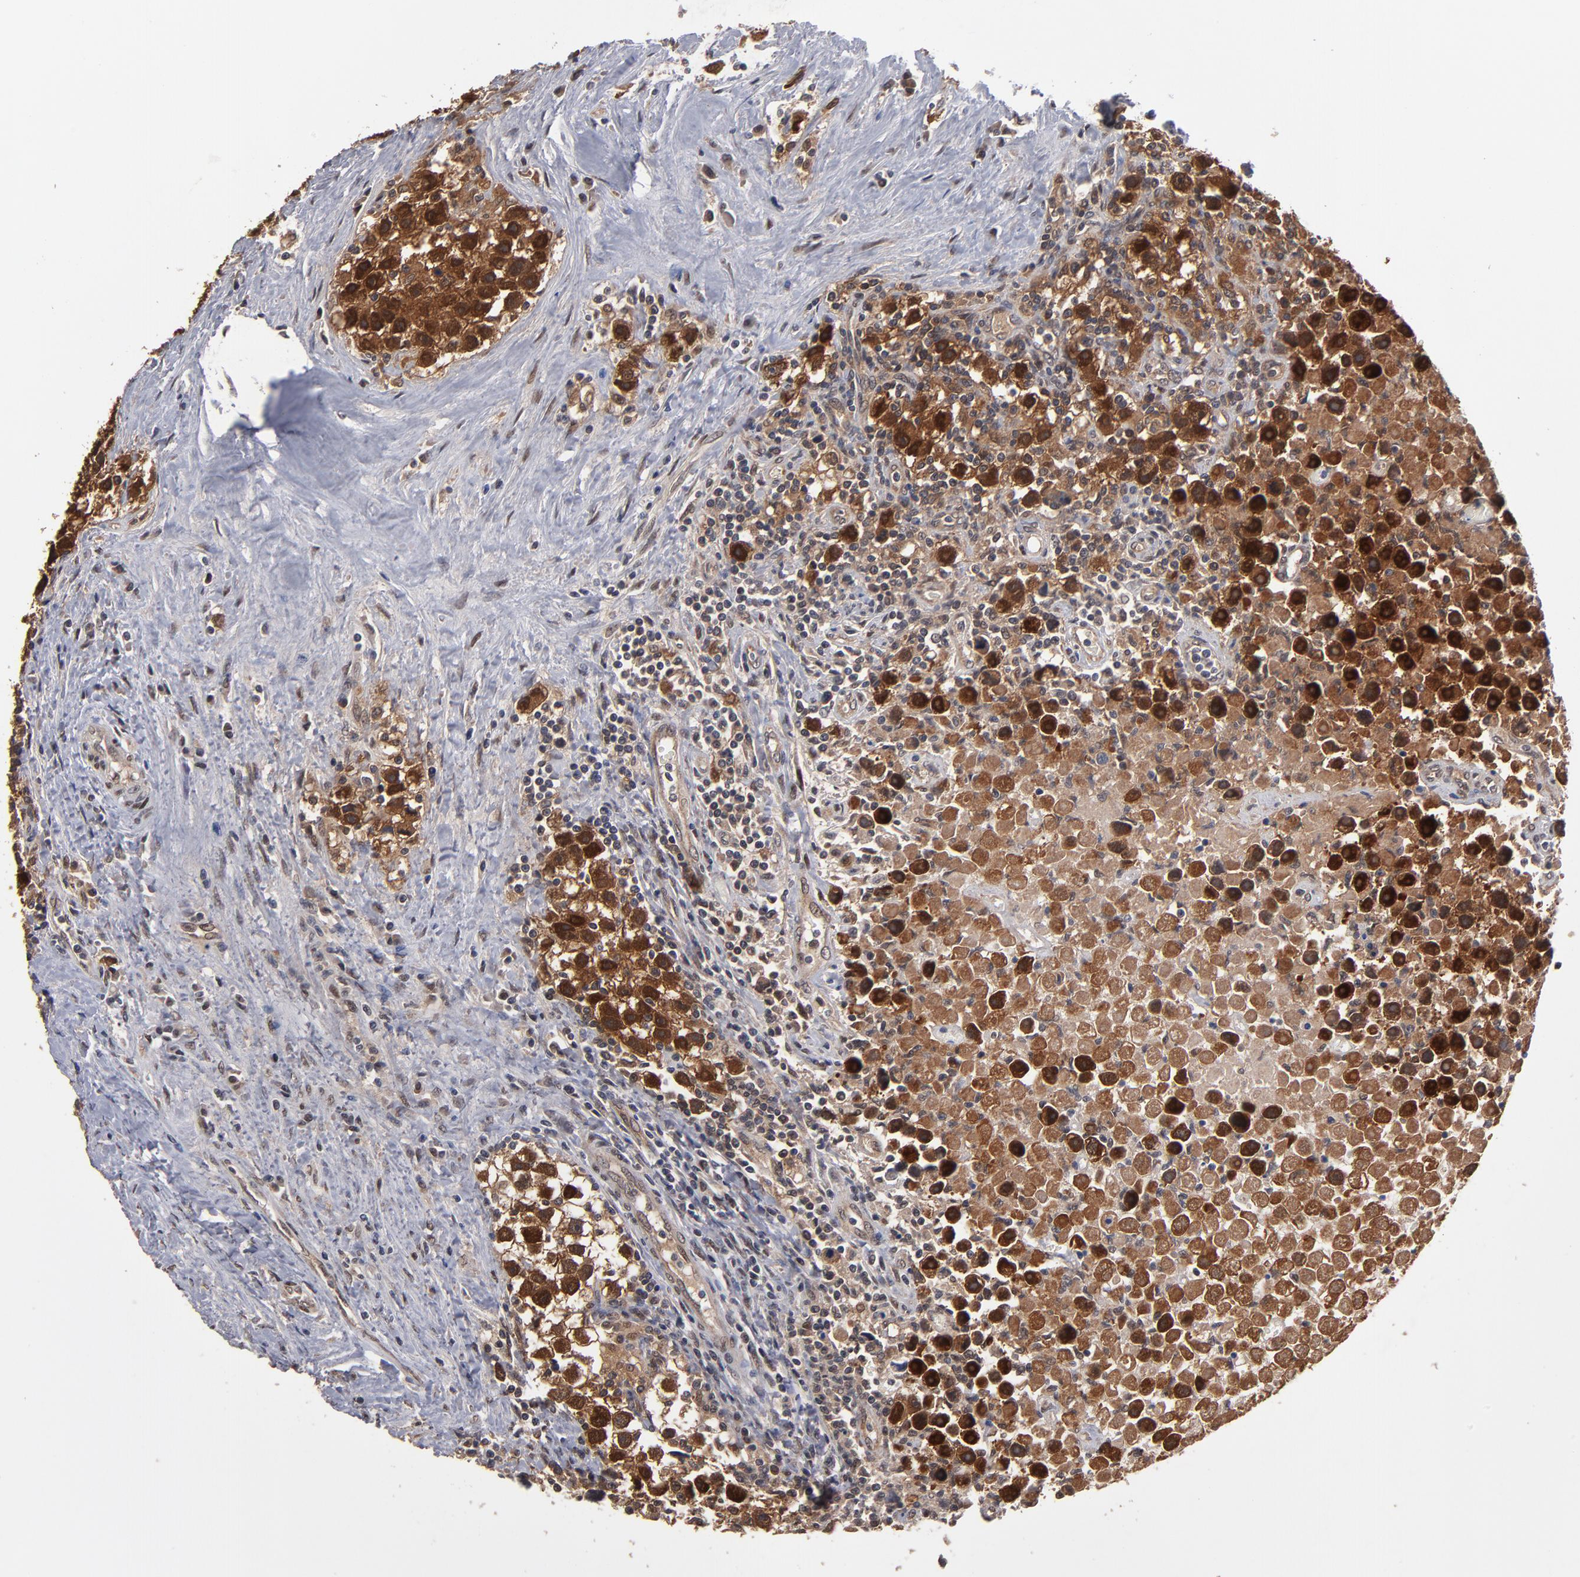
{"staining": {"intensity": "strong", "quantity": ">75%", "location": "cytoplasmic/membranous,nuclear"}, "tissue": "testis cancer", "cell_type": "Tumor cells", "image_type": "cancer", "snomed": [{"axis": "morphology", "description": "Seminoma, NOS"}, {"axis": "topography", "description": "Testis"}], "caption": "Strong cytoplasmic/membranous and nuclear staining is appreciated in about >75% of tumor cells in testis cancer.", "gene": "HUWE1", "patient": {"sex": "male", "age": 43}}